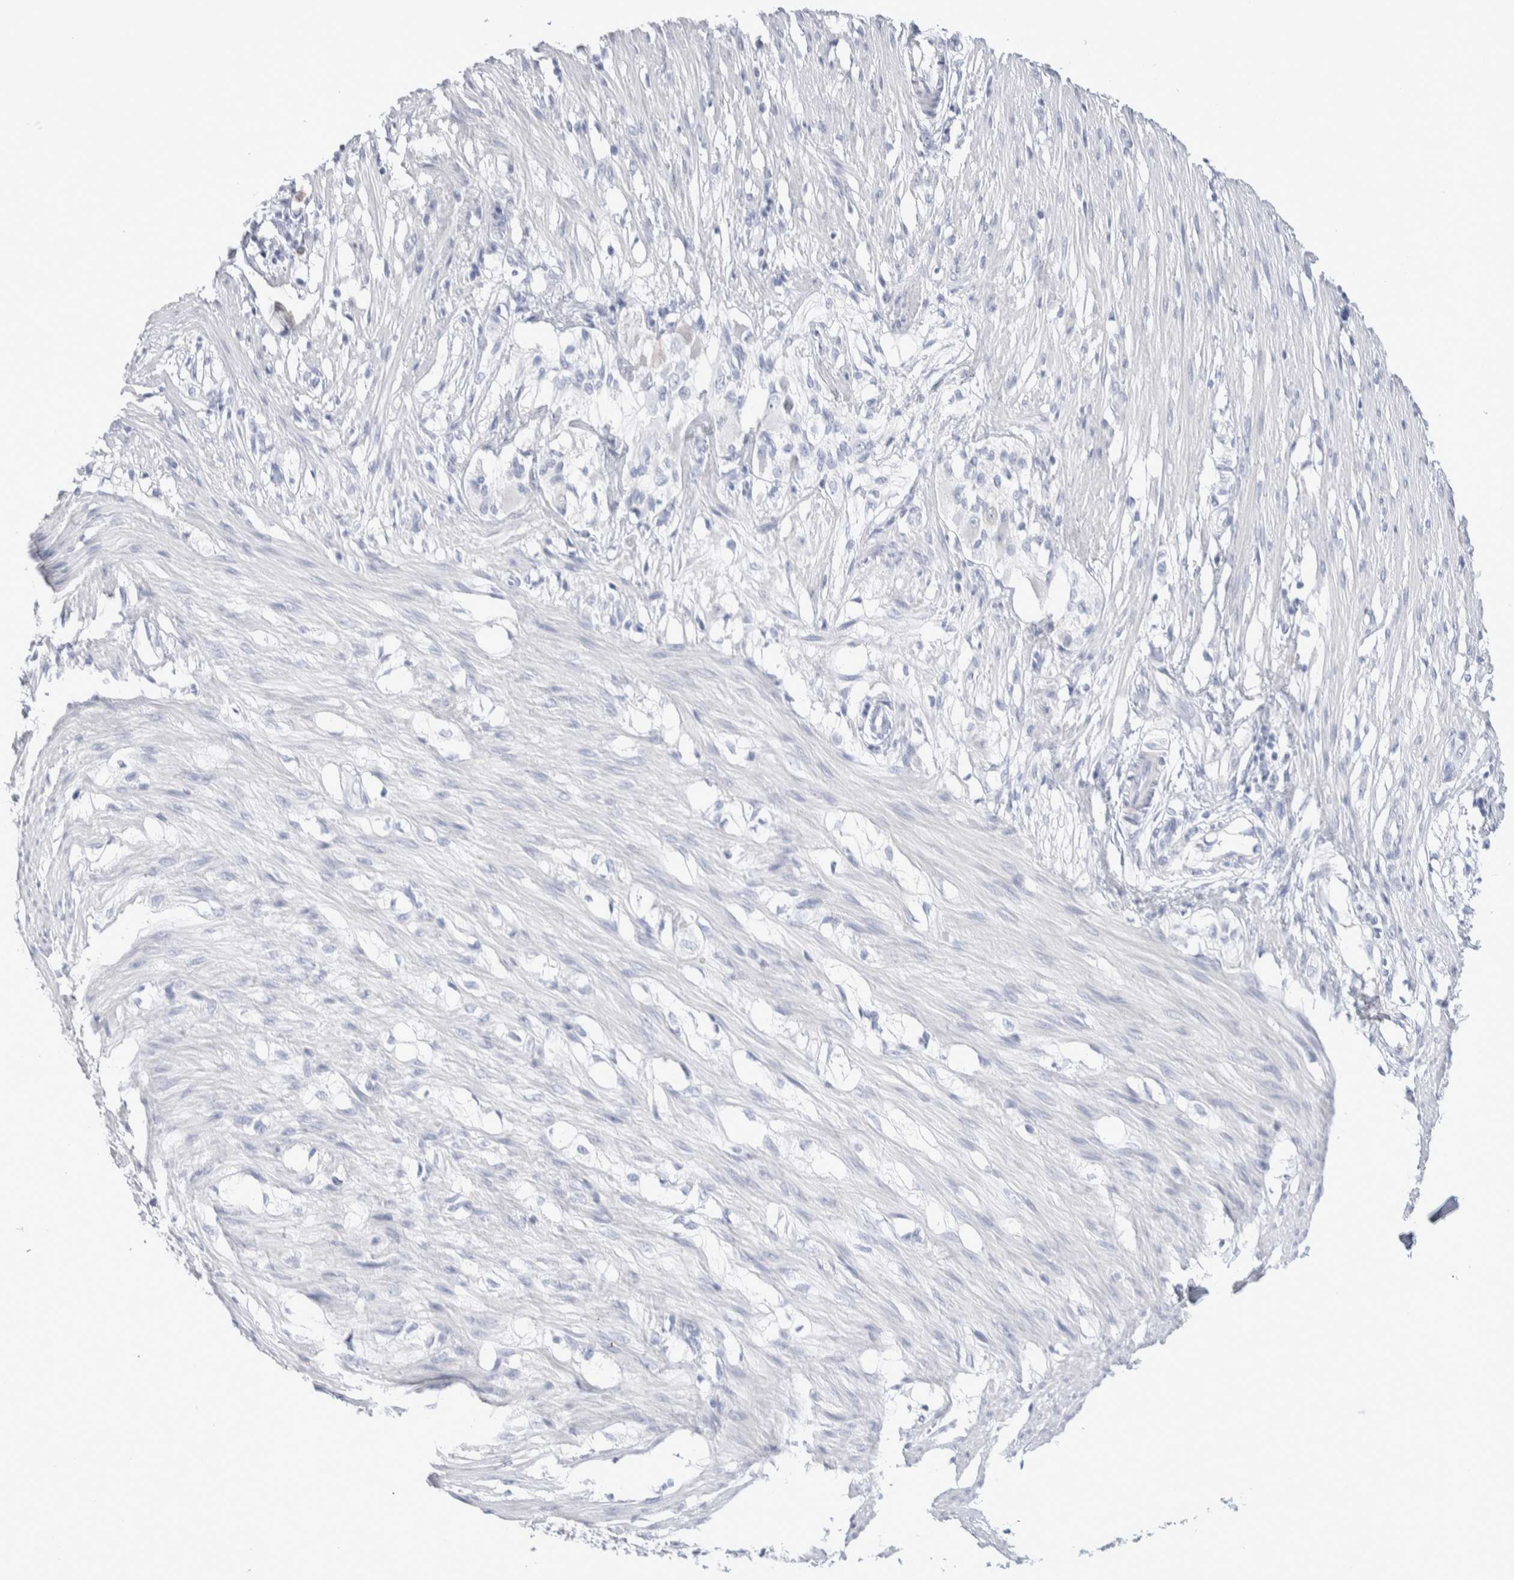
{"staining": {"intensity": "negative", "quantity": "none", "location": "none"}, "tissue": "smooth muscle", "cell_type": "Smooth muscle cells", "image_type": "normal", "snomed": [{"axis": "morphology", "description": "Normal tissue, NOS"}, {"axis": "morphology", "description": "Adenocarcinoma, NOS"}, {"axis": "topography", "description": "Smooth muscle"}, {"axis": "topography", "description": "Colon"}], "caption": "The histopathology image displays no significant staining in smooth muscle cells of smooth muscle.", "gene": "GDA", "patient": {"sex": "male", "age": 14}}